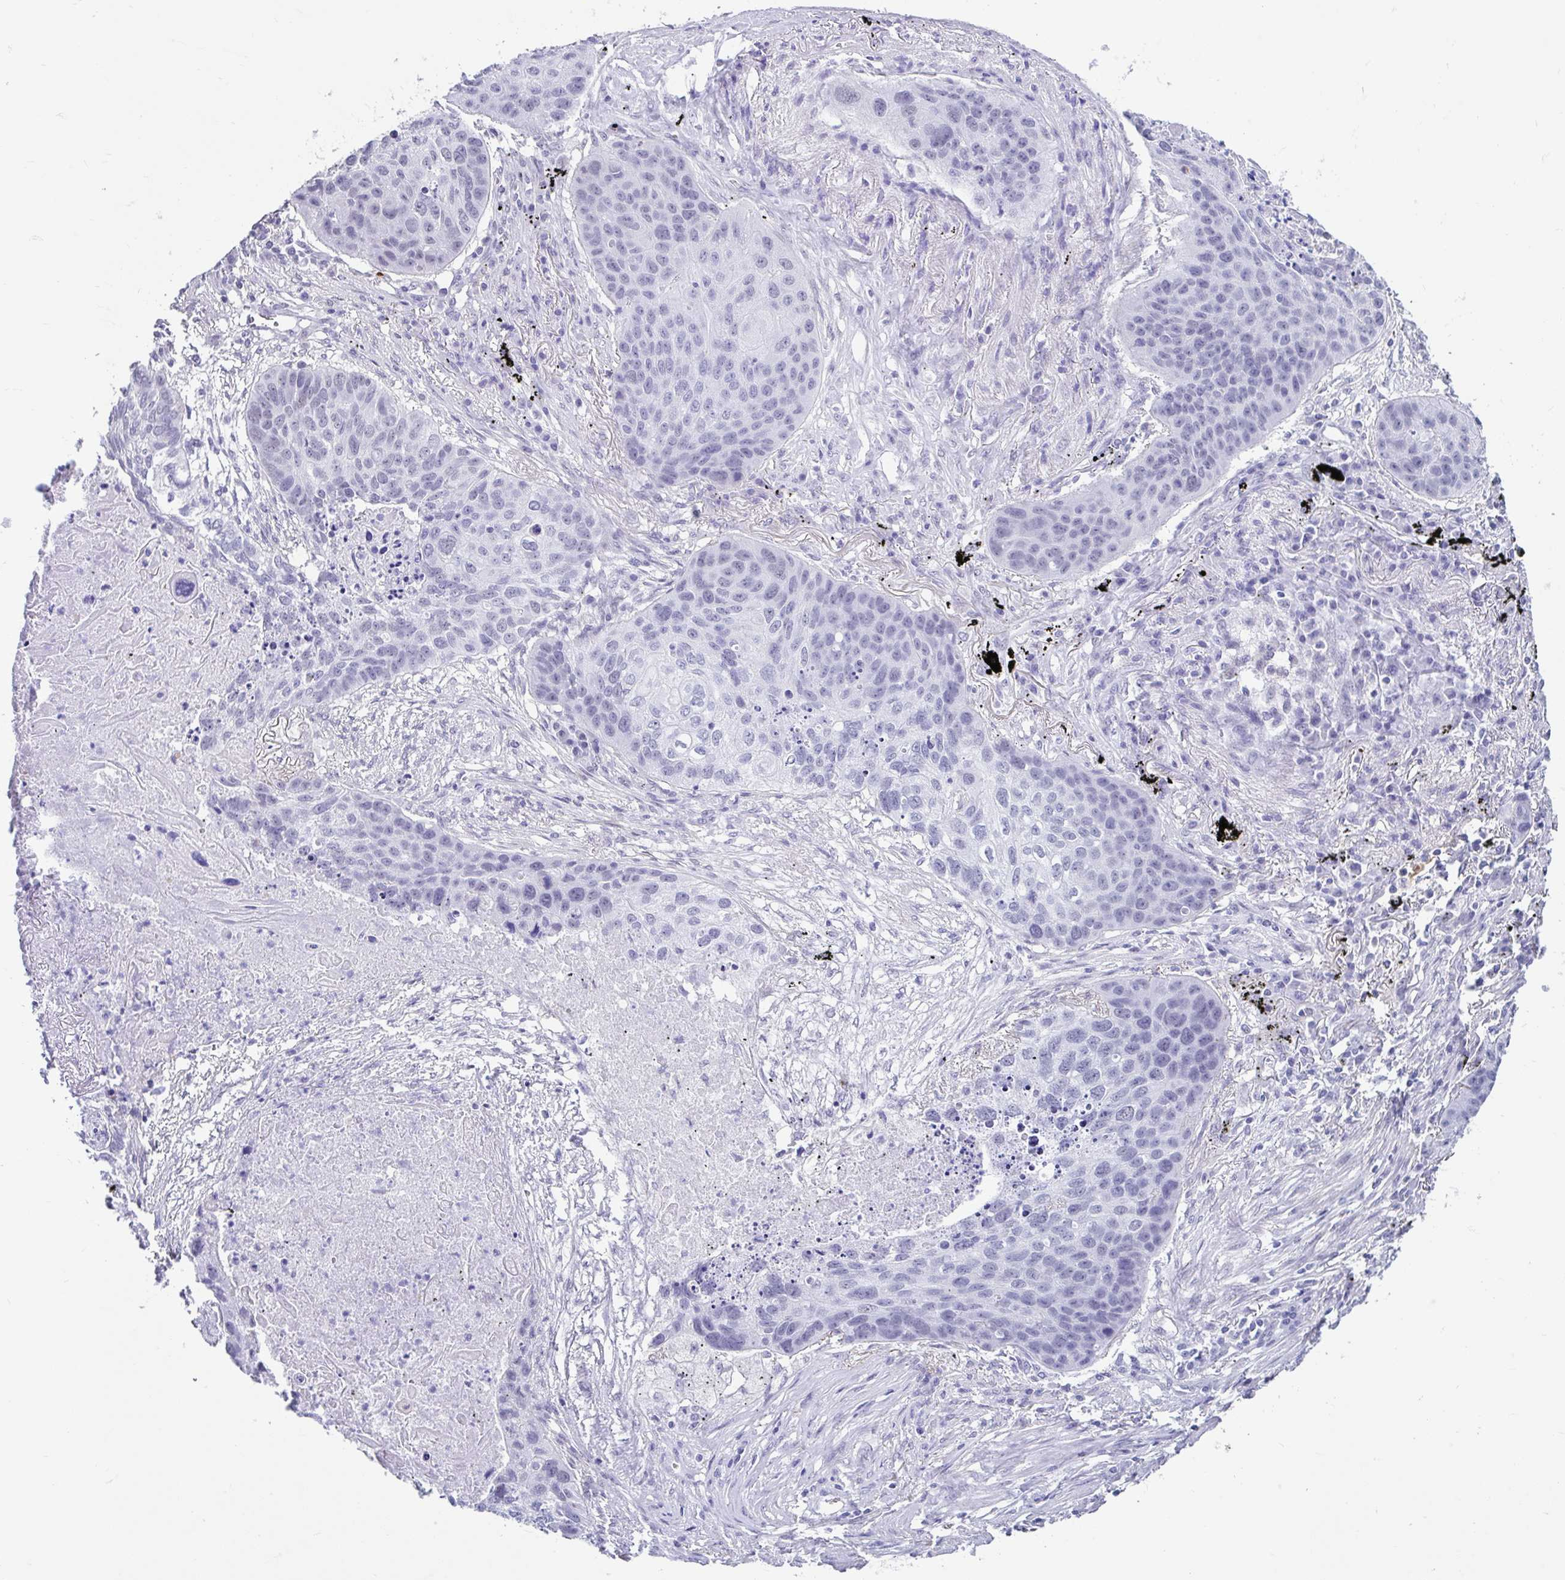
{"staining": {"intensity": "negative", "quantity": "none", "location": "none"}, "tissue": "lung cancer", "cell_type": "Tumor cells", "image_type": "cancer", "snomed": [{"axis": "morphology", "description": "Squamous cell carcinoma, NOS"}, {"axis": "topography", "description": "Lung"}], "caption": "This is an immunohistochemistry (IHC) histopathology image of human squamous cell carcinoma (lung). There is no expression in tumor cells.", "gene": "DCAF17", "patient": {"sex": "female", "age": 63}}